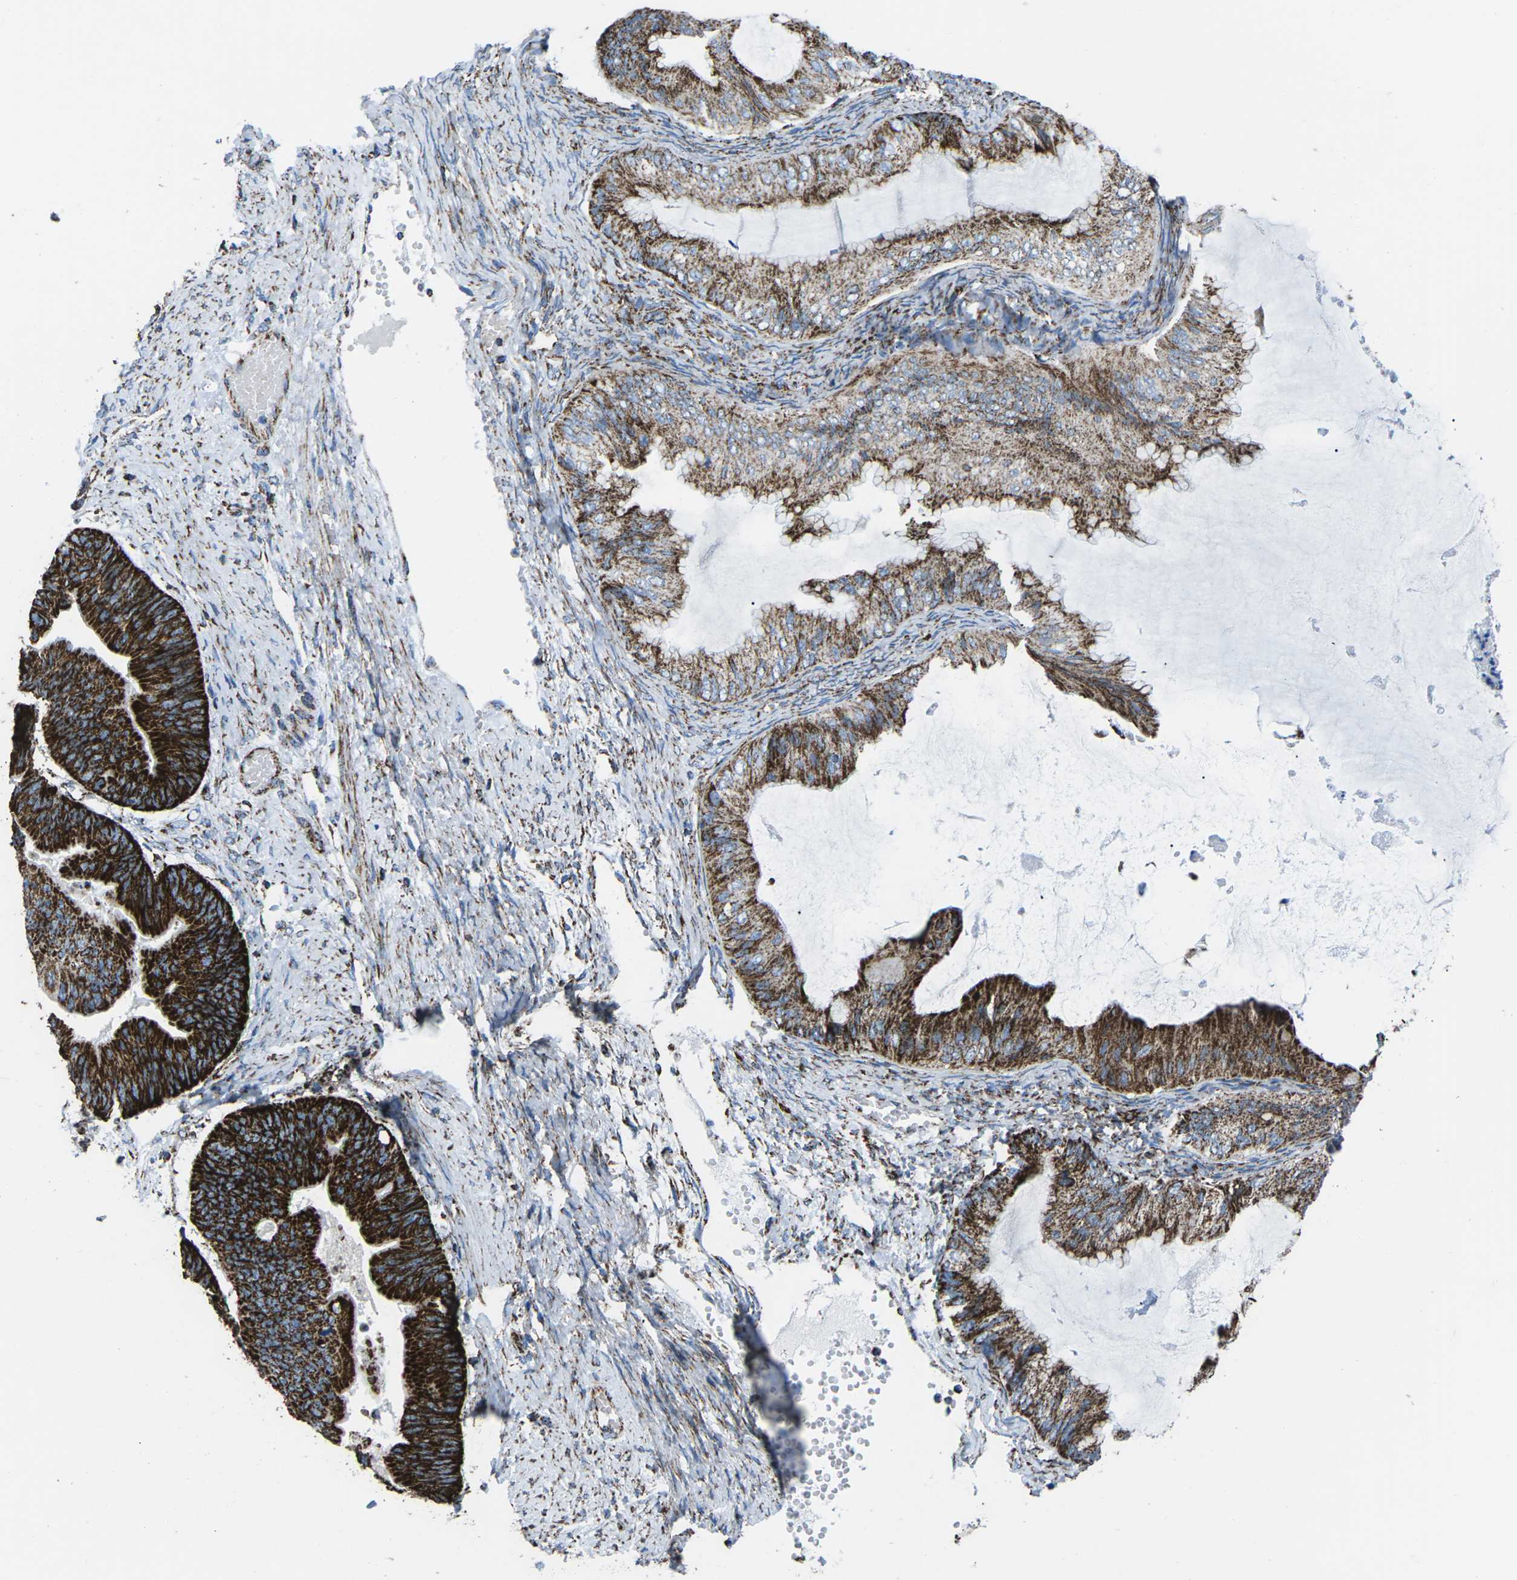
{"staining": {"intensity": "strong", "quantity": "25%-75%", "location": "cytoplasmic/membranous"}, "tissue": "ovarian cancer", "cell_type": "Tumor cells", "image_type": "cancer", "snomed": [{"axis": "morphology", "description": "Cystadenocarcinoma, mucinous, NOS"}, {"axis": "topography", "description": "Ovary"}], "caption": "Ovarian mucinous cystadenocarcinoma stained with IHC exhibits strong cytoplasmic/membranous staining in about 25%-75% of tumor cells. (DAB IHC with brightfield microscopy, high magnification).", "gene": "MT-CO2", "patient": {"sex": "female", "age": 61}}